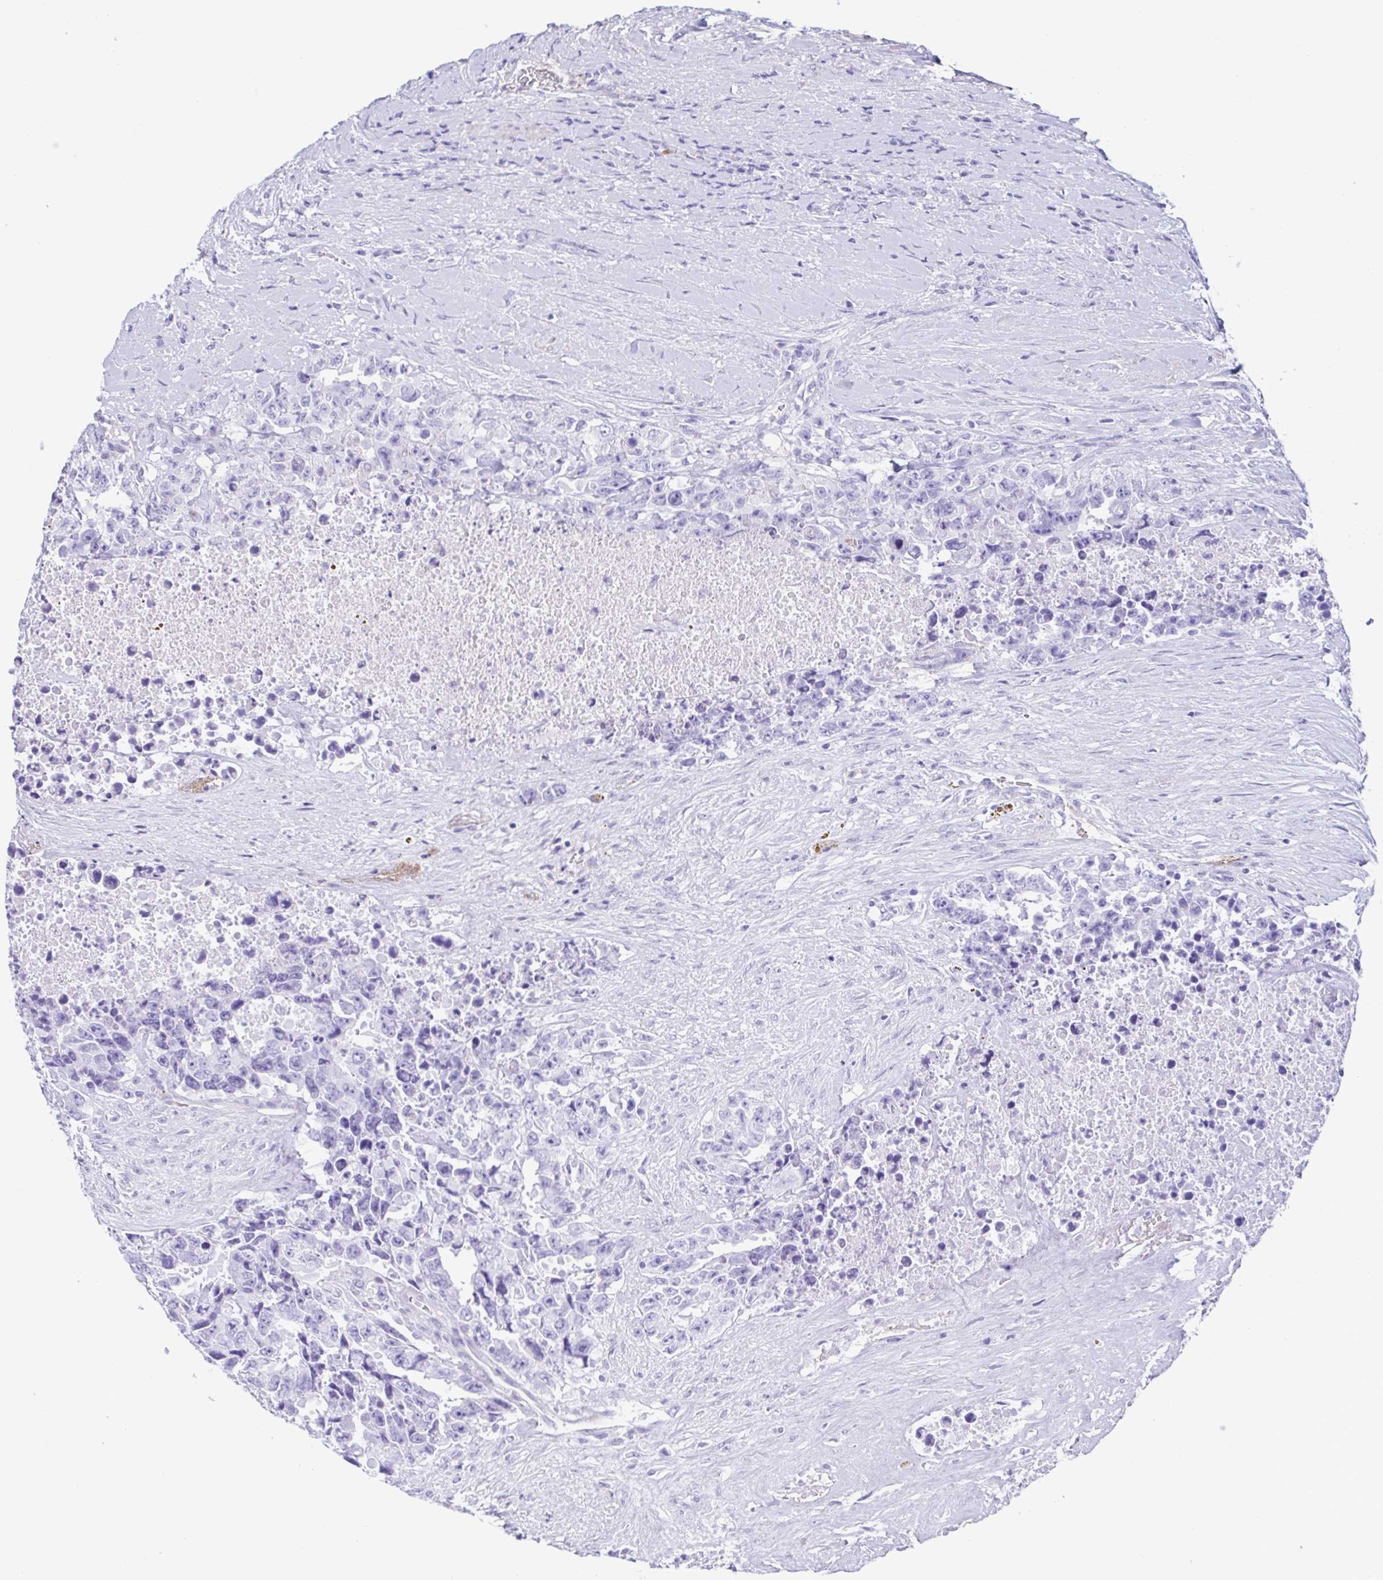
{"staining": {"intensity": "negative", "quantity": "none", "location": "none"}, "tissue": "testis cancer", "cell_type": "Tumor cells", "image_type": "cancer", "snomed": [{"axis": "morphology", "description": "Carcinoma, Embryonal, NOS"}, {"axis": "topography", "description": "Testis"}], "caption": "IHC histopathology image of neoplastic tissue: human testis cancer stained with DAB (3,3'-diaminobenzidine) reveals no significant protein expression in tumor cells.", "gene": "CYP11B1", "patient": {"sex": "male", "age": 24}}